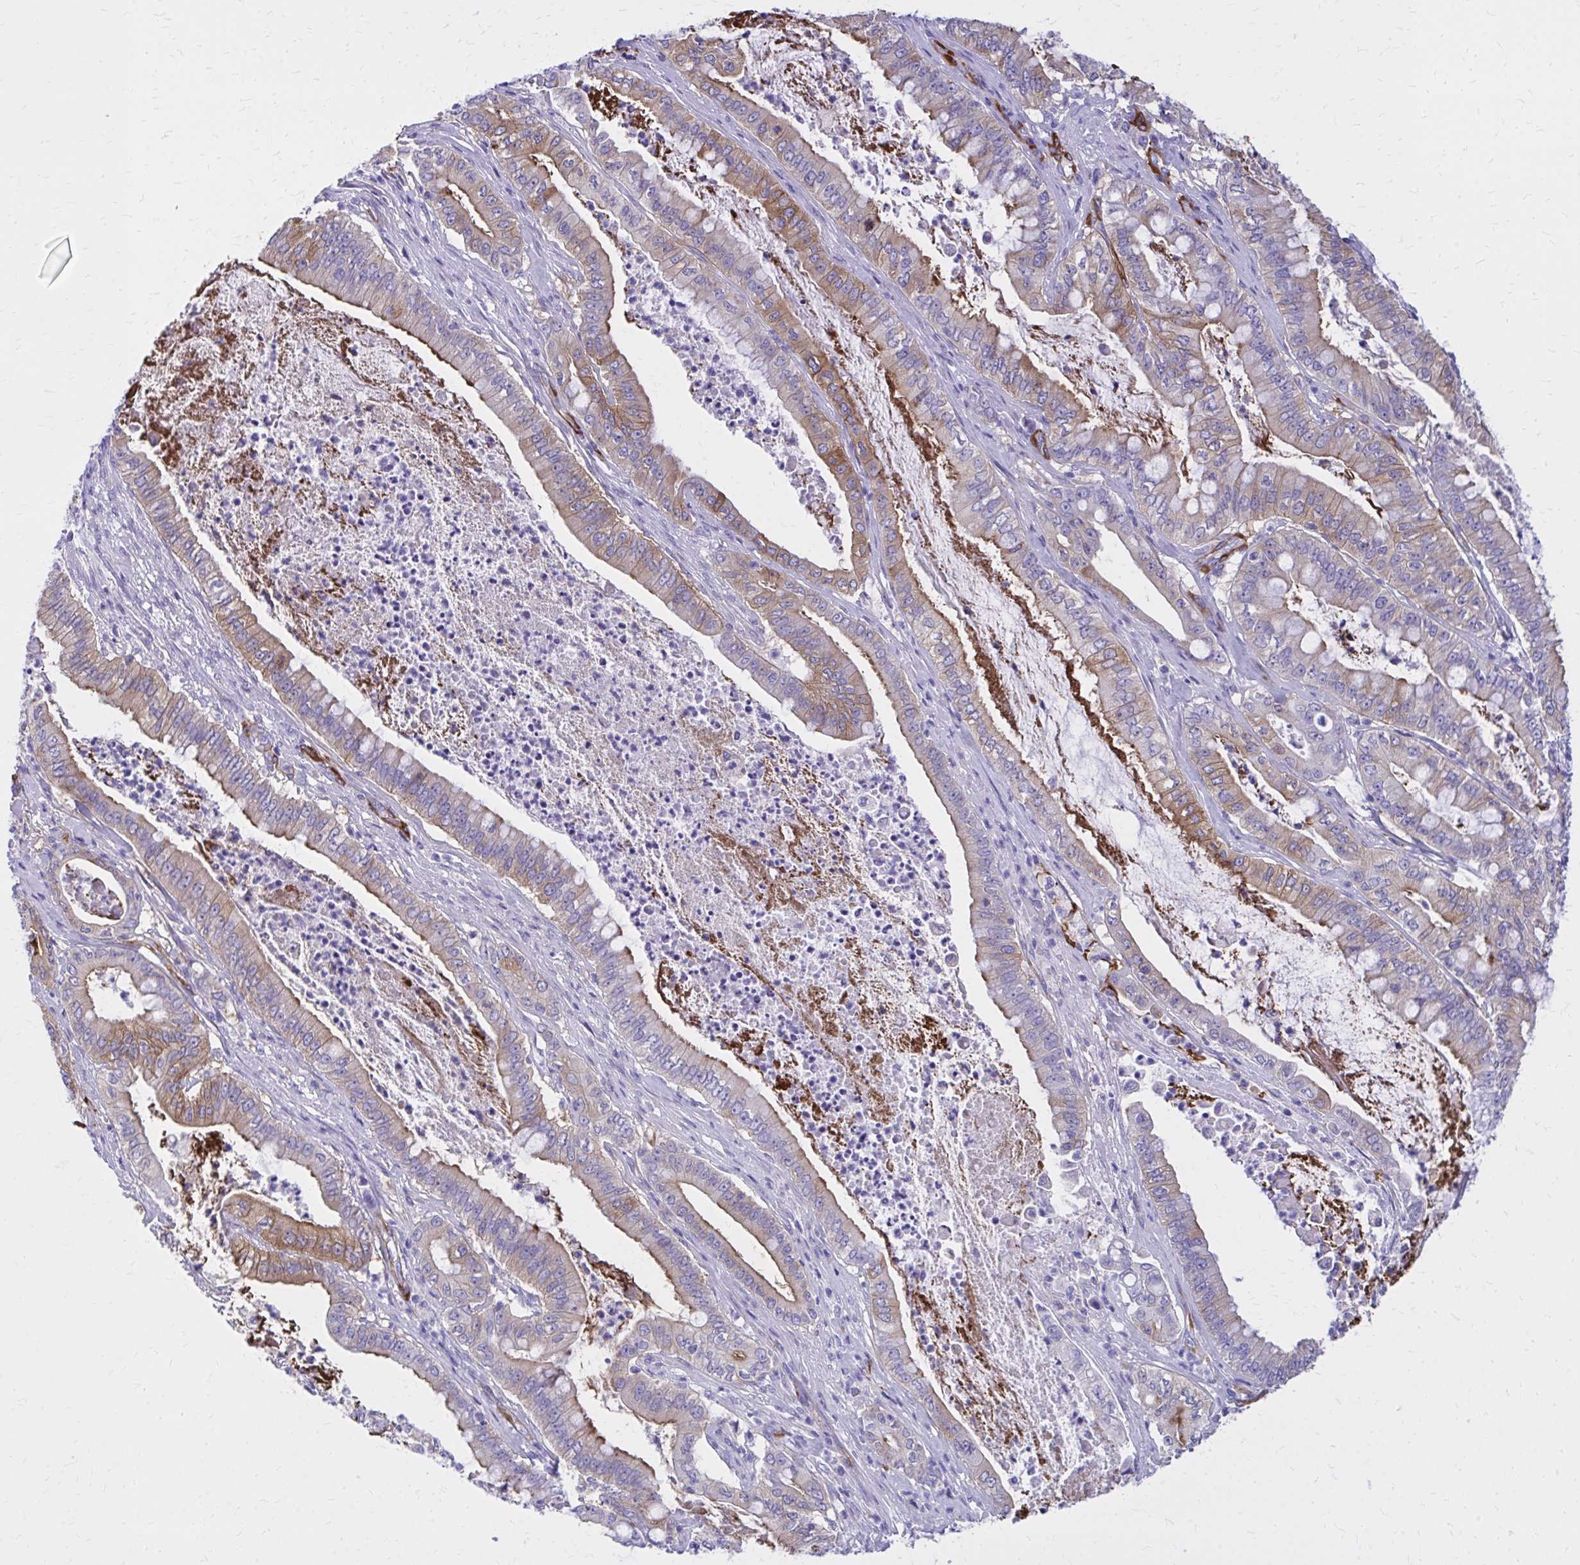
{"staining": {"intensity": "moderate", "quantity": "25%-75%", "location": "cytoplasmic/membranous"}, "tissue": "pancreatic cancer", "cell_type": "Tumor cells", "image_type": "cancer", "snomed": [{"axis": "morphology", "description": "Adenocarcinoma, NOS"}, {"axis": "topography", "description": "Pancreas"}], "caption": "The image exhibits a brown stain indicating the presence of a protein in the cytoplasmic/membranous of tumor cells in adenocarcinoma (pancreatic).", "gene": "EPB41L1", "patient": {"sex": "male", "age": 71}}